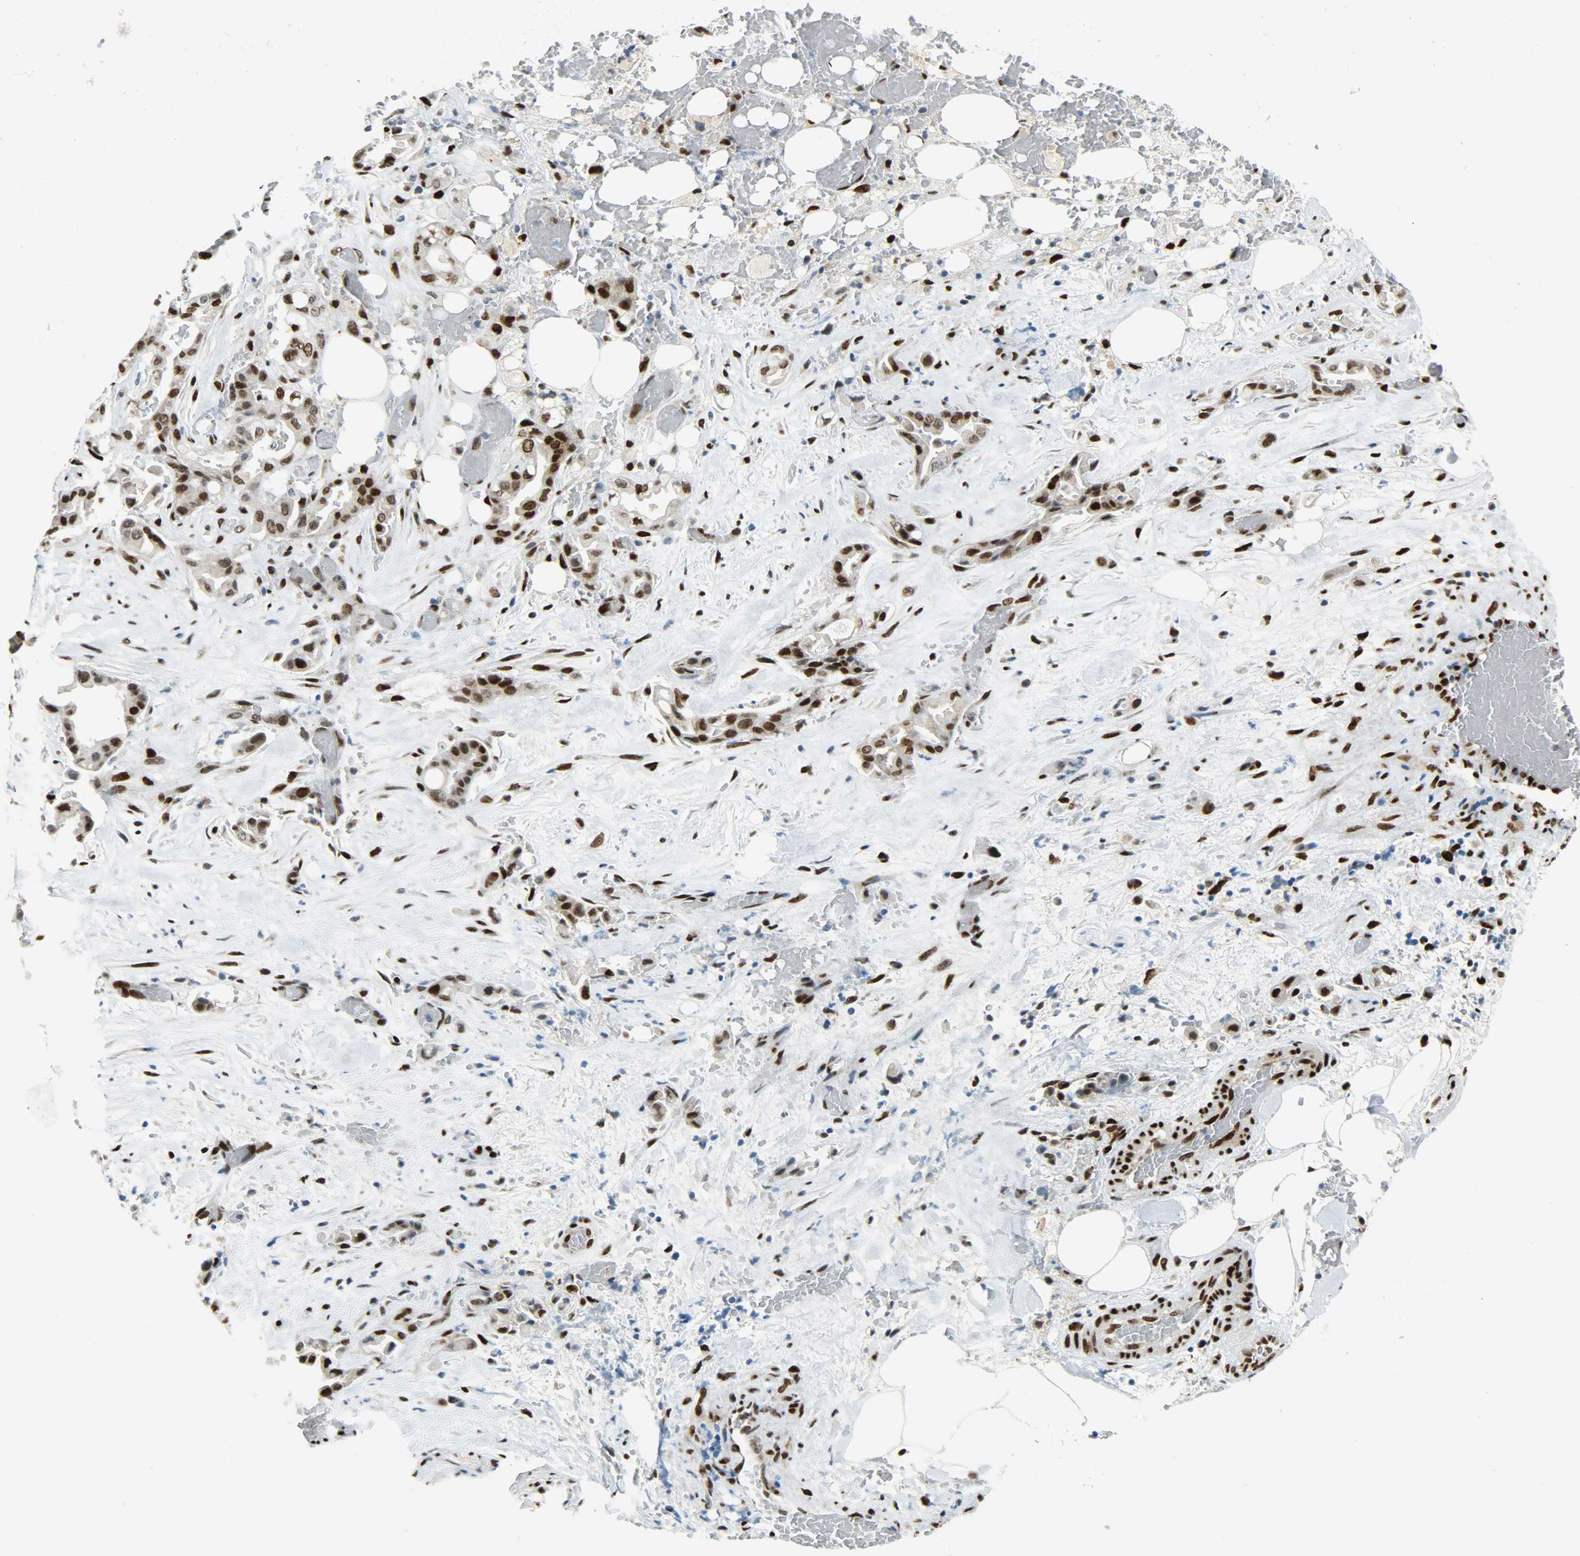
{"staining": {"intensity": "moderate", "quantity": "25%-75%", "location": "nuclear"}, "tissue": "liver cancer", "cell_type": "Tumor cells", "image_type": "cancer", "snomed": [{"axis": "morphology", "description": "Cholangiocarcinoma"}, {"axis": "topography", "description": "Liver"}], "caption": "About 25%-75% of tumor cells in human liver cancer demonstrate moderate nuclear protein expression as visualized by brown immunohistochemical staining.", "gene": "JUNB", "patient": {"sex": "female", "age": 68}}